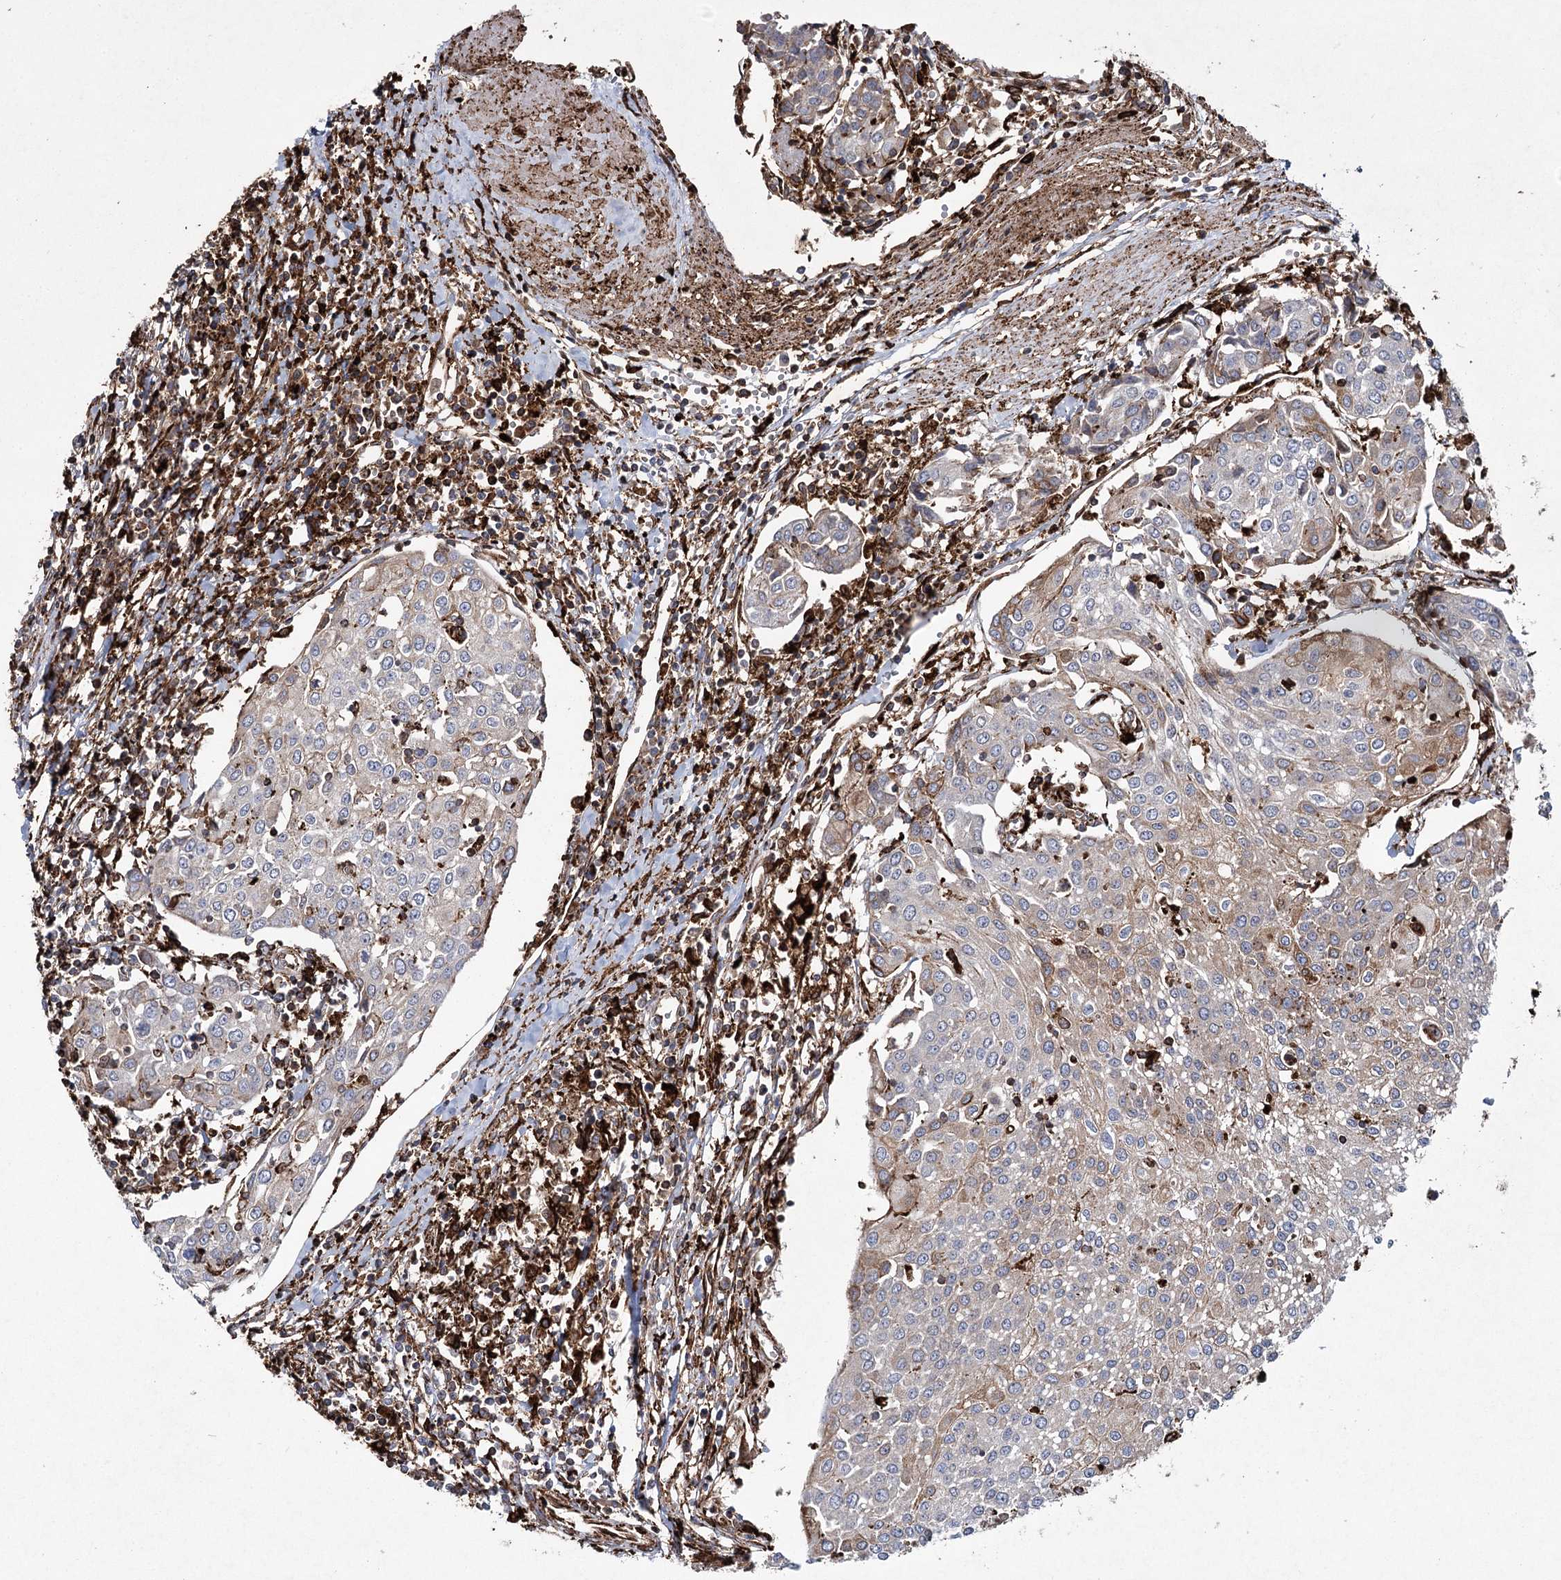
{"staining": {"intensity": "weak", "quantity": "<25%", "location": "cytoplasmic/membranous"}, "tissue": "urothelial cancer", "cell_type": "Tumor cells", "image_type": "cancer", "snomed": [{"axis": "morphology", "description": "Urothelial carcinoma, High grade"}, {"axis": "topography", "description": "Urinary bladder"}], "caption": "Protein analysis of urothelial cancer reveals no significant staining in tumor cells.", "gene": "DCUN1D4", "patient": {"sex": "female", "age": 85}}